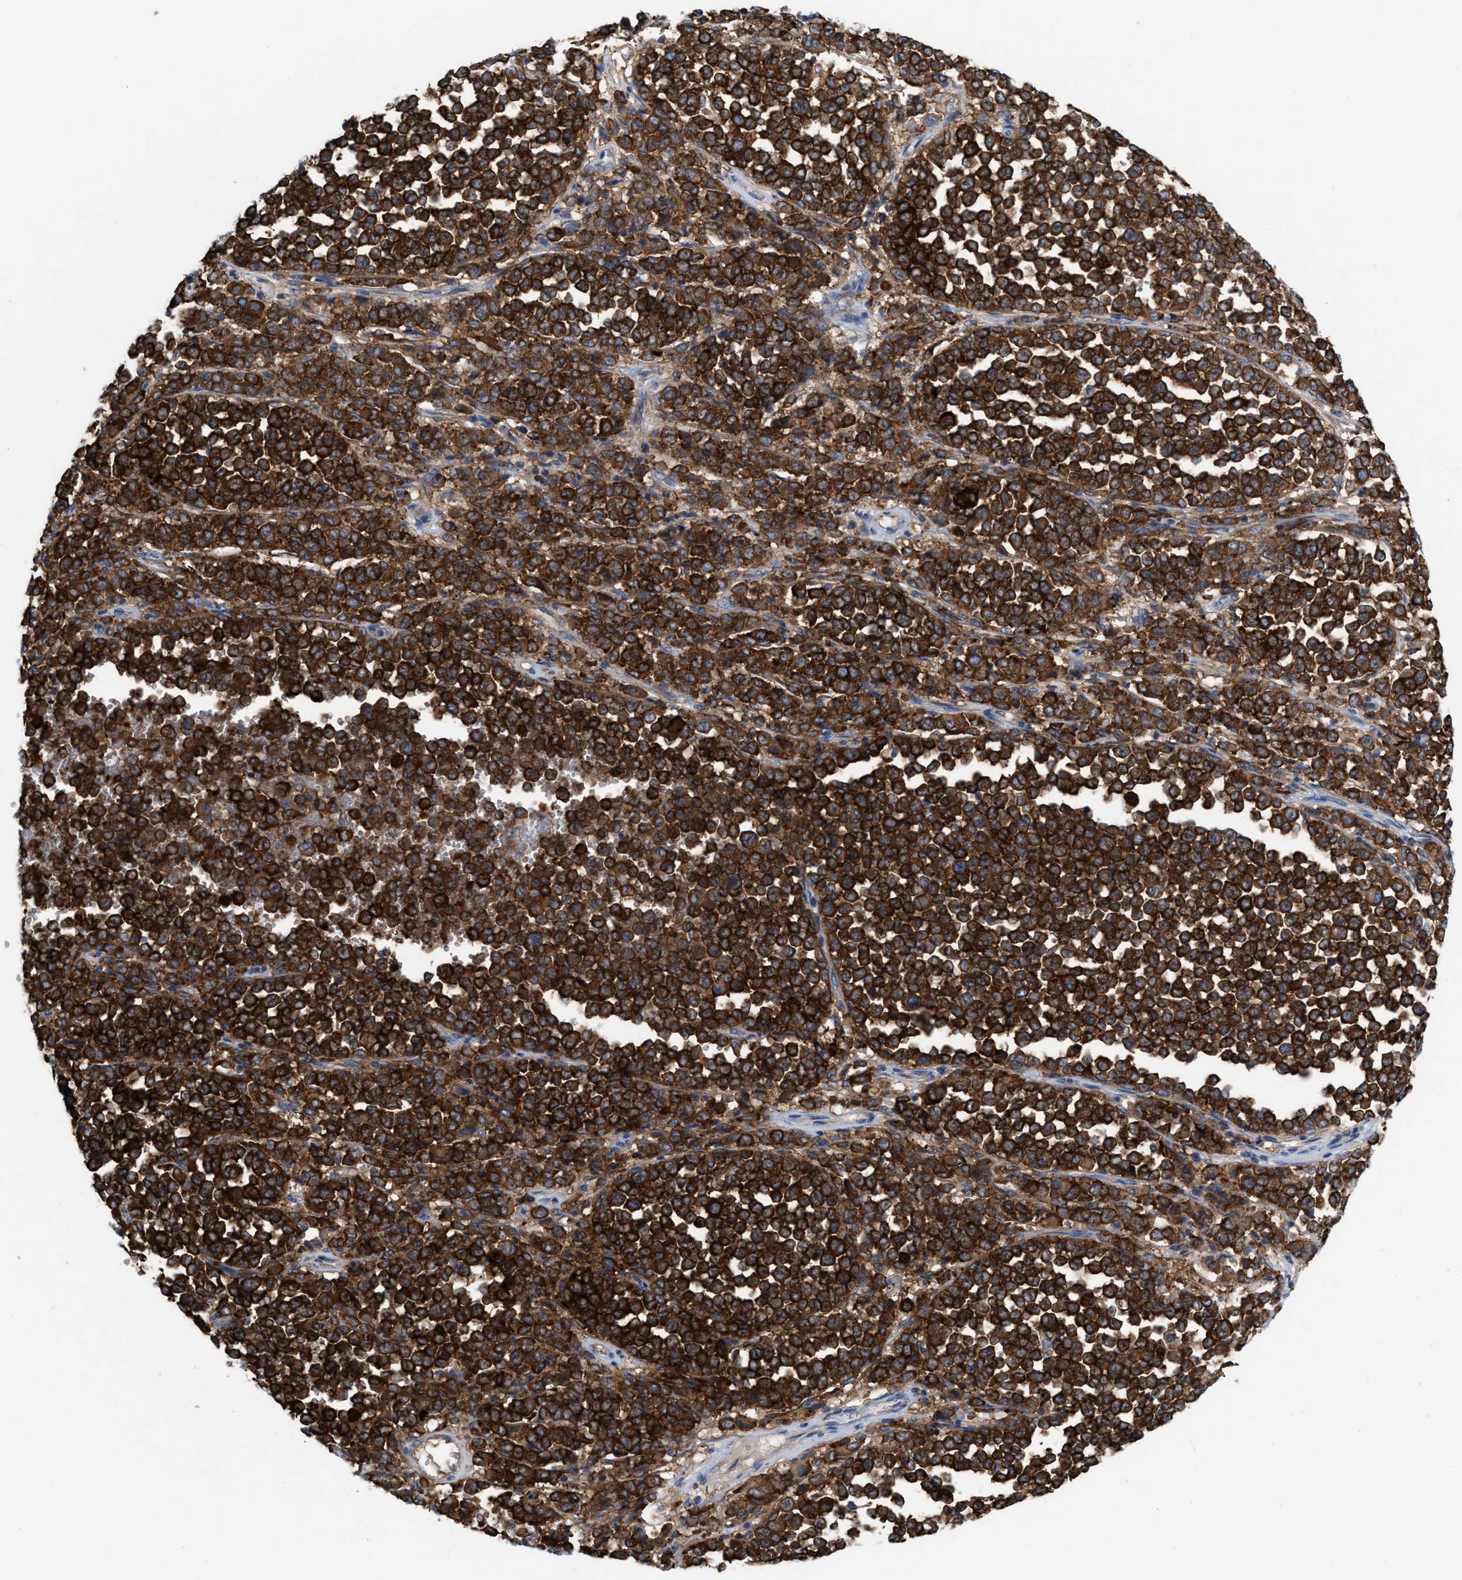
{"staining": {"intensity": "strong", "quantity": ">75%", "location": "cytoplasmic/membranous"}, "tissue": "melanoma", "cell_type": "Tumor cells", "image_type": "cancer", "snomed": [{"axis": "morphology", "description": "Malignant melanoma, Metastatic site"}, {"axis": "topography", "description": "Pancreas"}], "caption": "IHC (DAB (3,3'-diaminobenzidine)) staining of malignant melanoma (metastatic site) shows strong cytoplasmic/membranous protein expression in about >75% of tumor cells.", "gene": "NYAP1", "patient": {"sex": "female", "age": 30}}